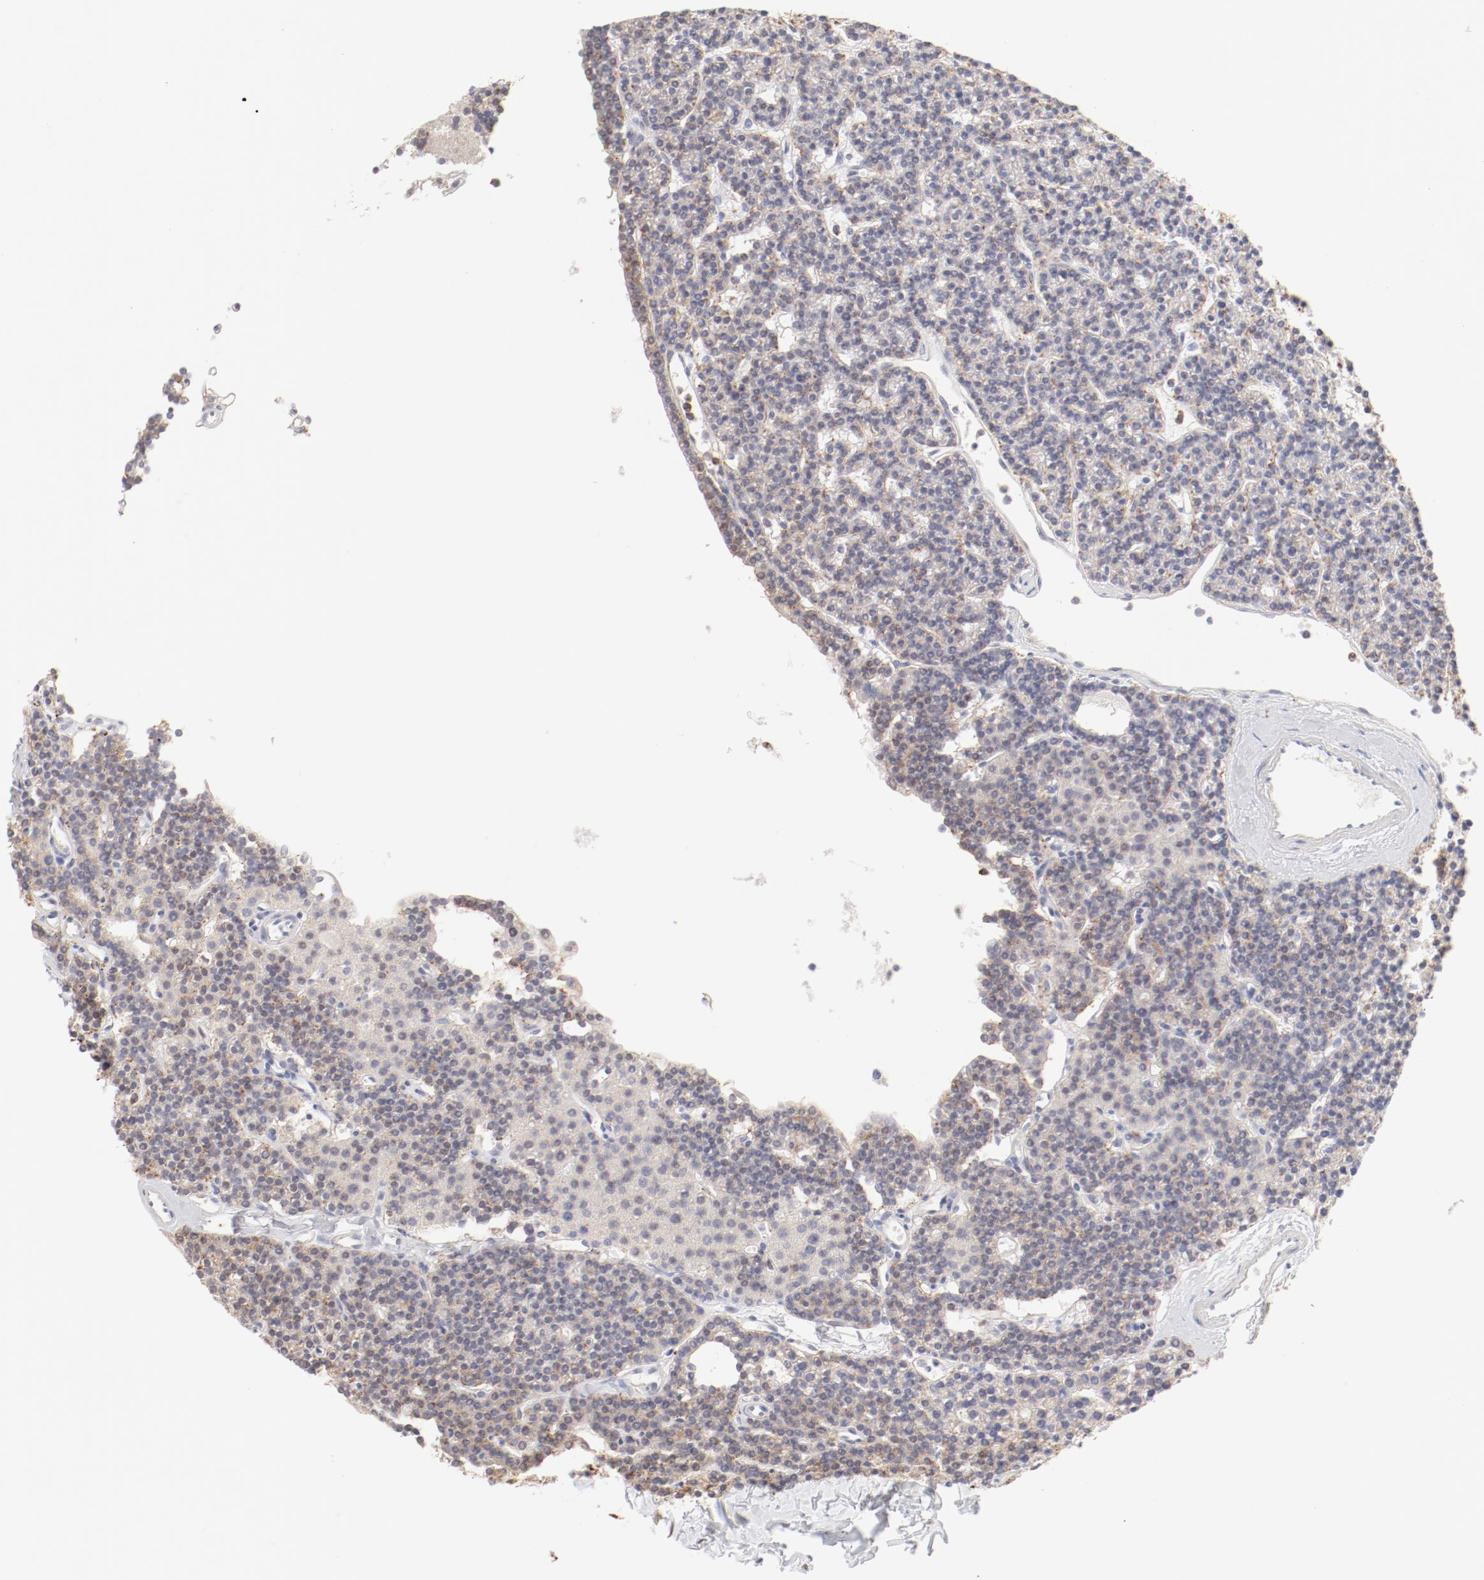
{"staining": {"intensity": "negative", "quantity": "none", "location": "none"}, "tissue": "parathyroid gland", "cell_type": "Glandular cells", "image_type": "normal", "snomed": [{"axis": "morphology", "description": "Normal tissue, NOS"}, {"axis": "topography", "description": "Parathyroid gland"}], "caption": "High magnification brightfield microscopy of benign parathyroid gland stained with DAB (3,3'-diaminobenzidine) (brown) and counterstained with hematoxylin (blue): glandular cells show no significant staining. (Brightfield microscopy of DAB (3,3'-diaminobenzidine) immunohistochemistry (IHC) at high magnification).", "gene": "CTSH", "patient": {"sex": "female", "age": 45}}